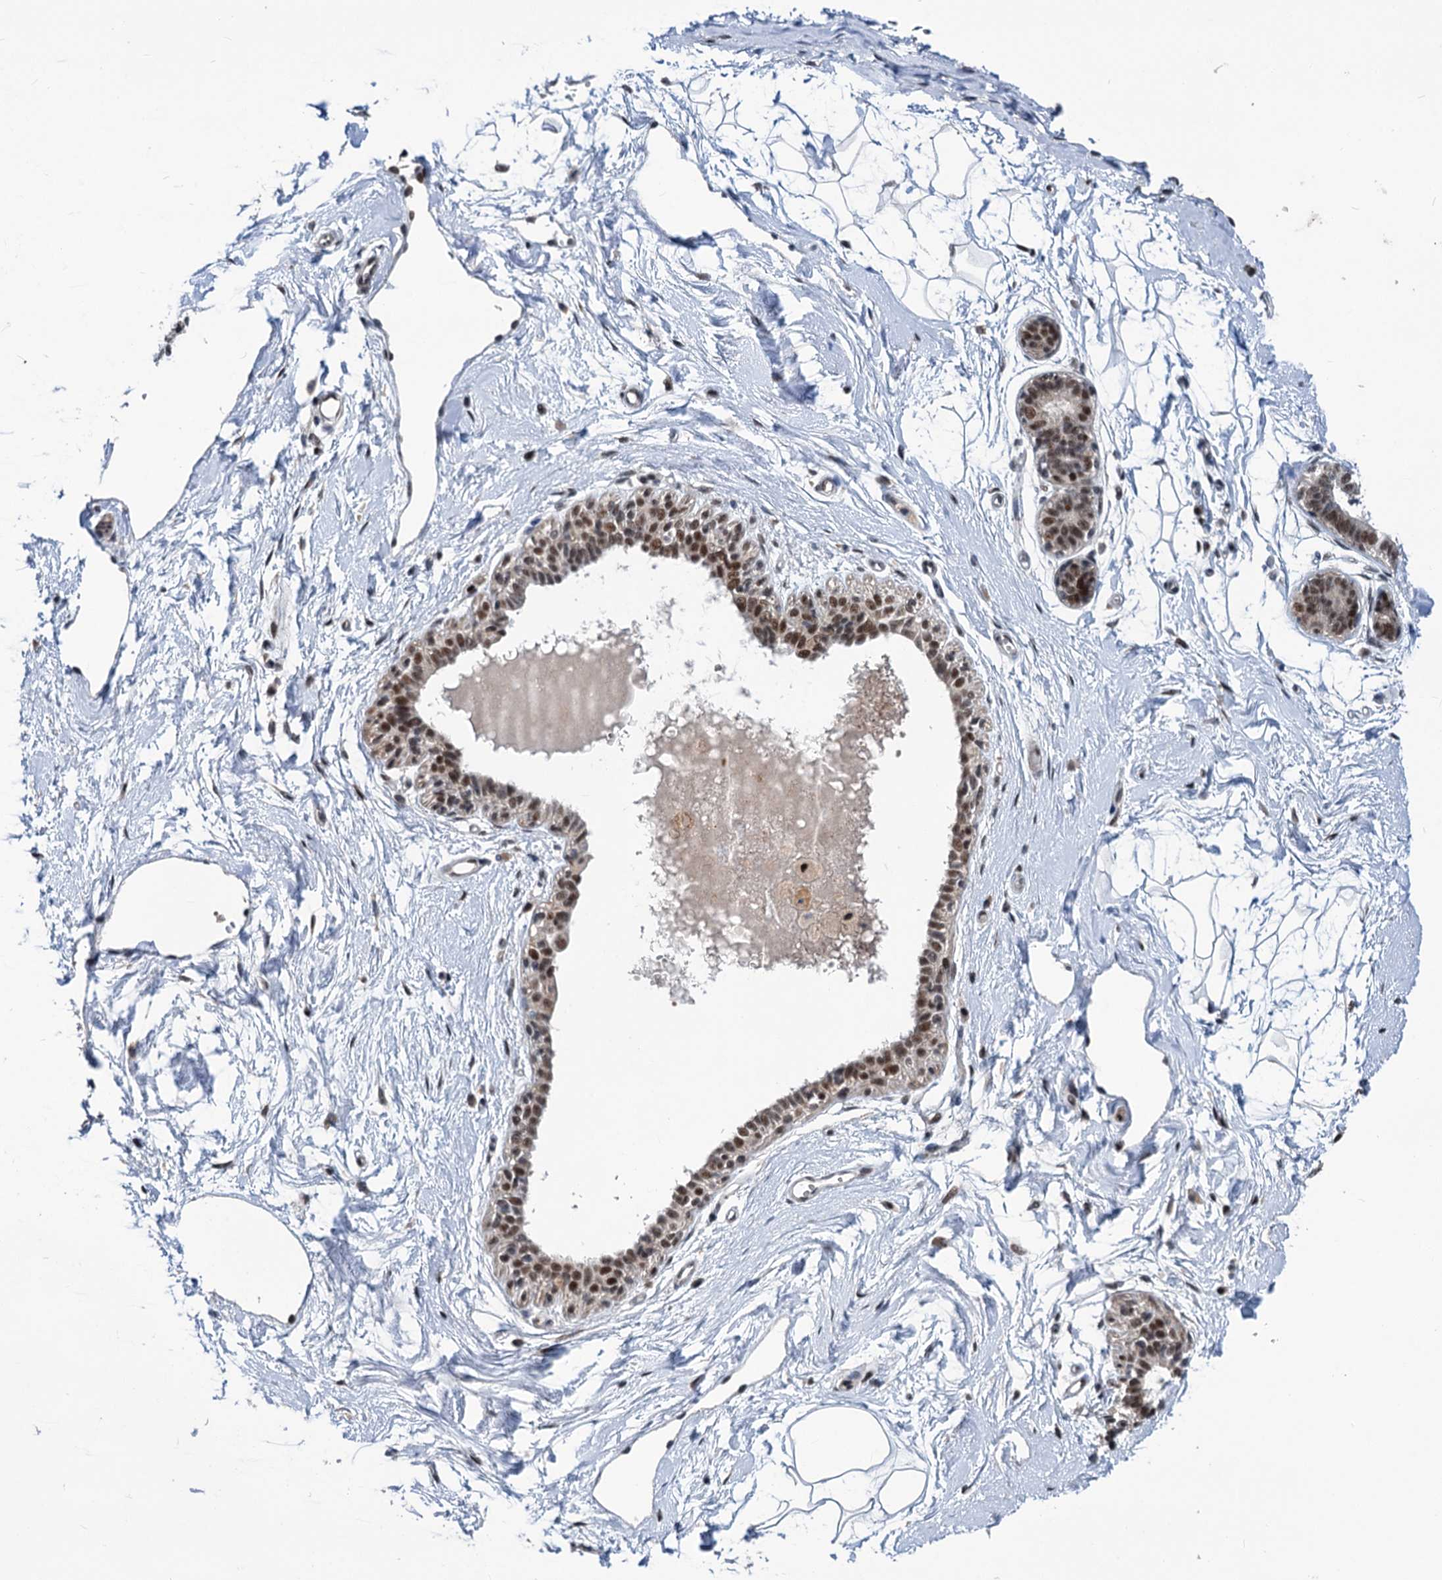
{"staining": {"intensity": "moderate", "quantity": ">75%", "location": "nuclear"}, "tissue": "breast", "cell_type": "Adipocytes", "image_type": "normal", "snomed": [{"axis": "morphology", "description": "Normal tissue, NOS"}, {"axis": "topography", "description": "Breast"}], "caption": "The micrograph displays staining of benign breast, revealing moderate nuclear protein positivity (brown color) within adipocytes. Nuclei are stained in blue.", "gene": "PHF8", "patient": {"sex": "female", "age": 45}}